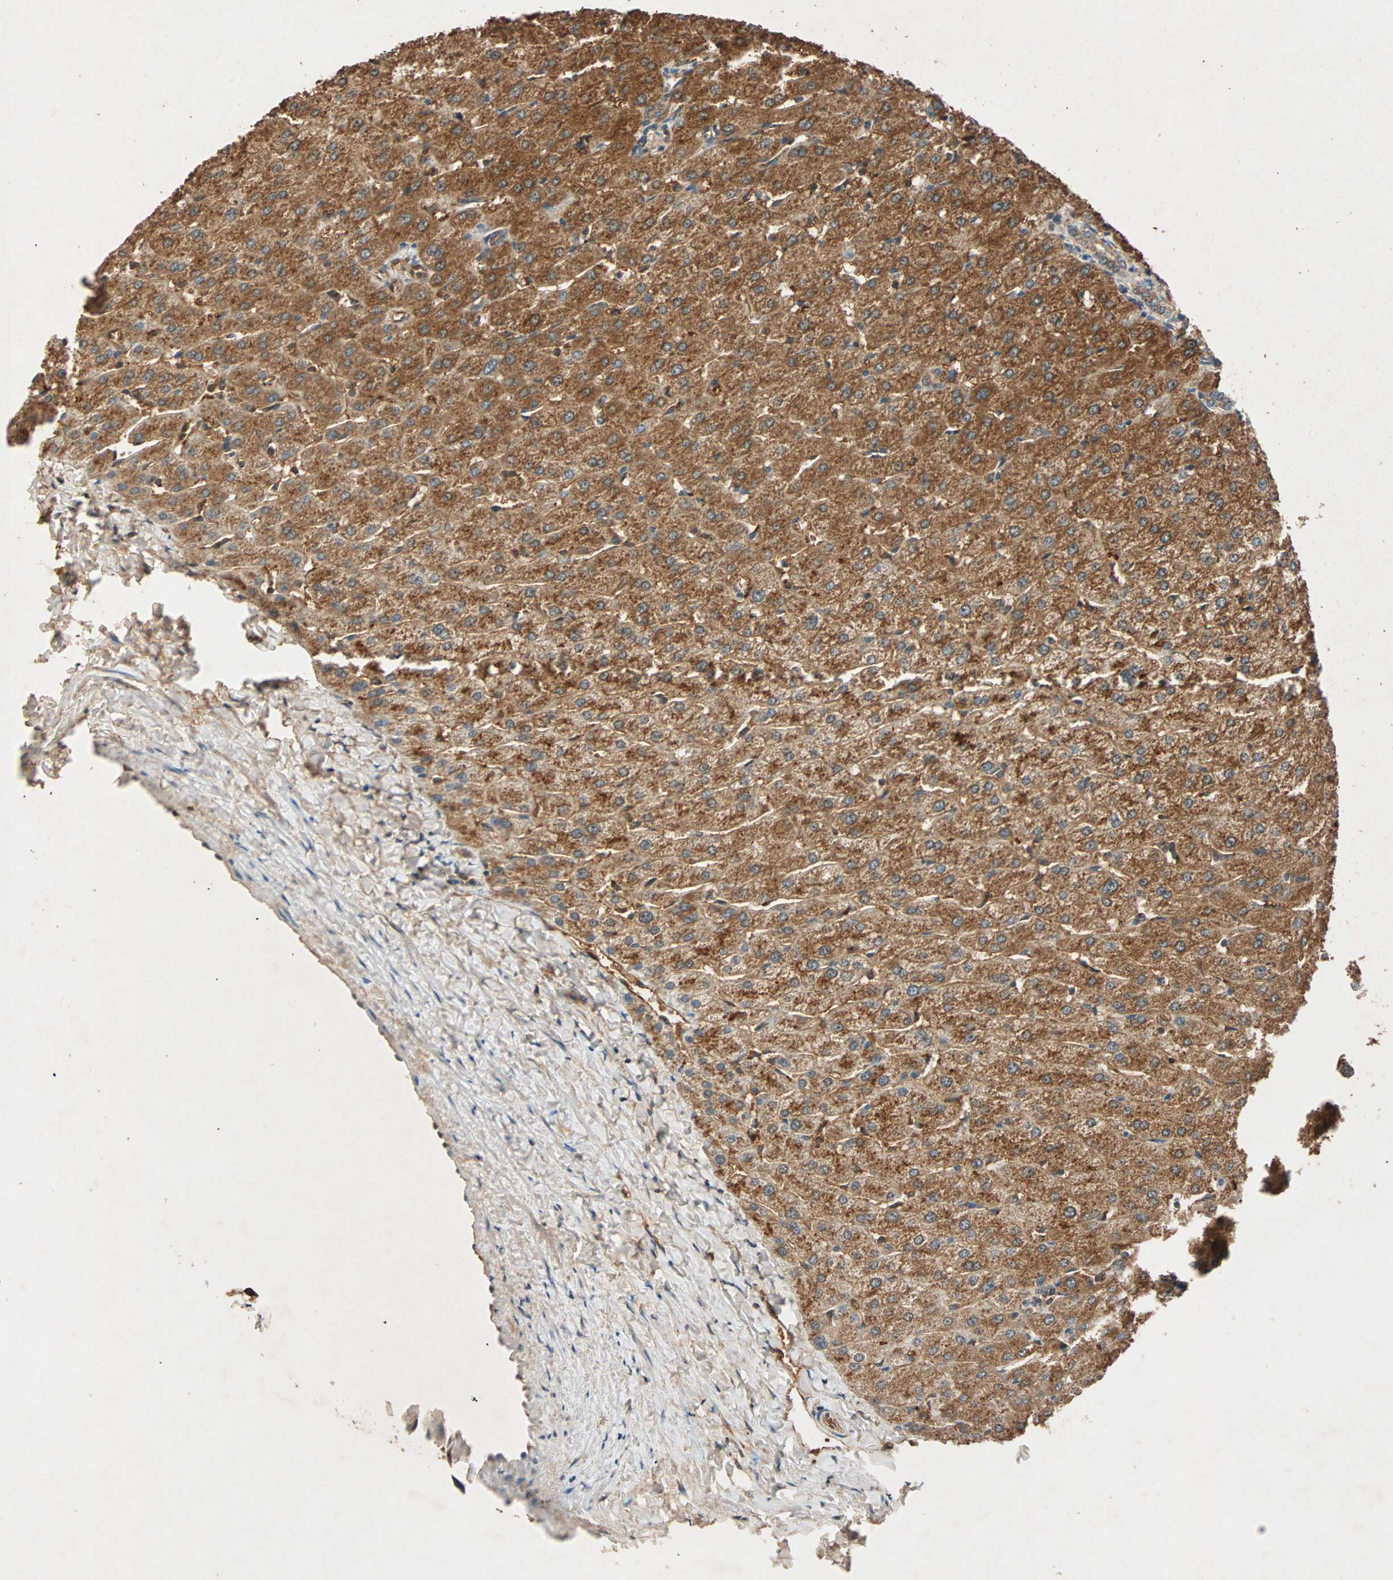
{"staining": {"intensity": "strong", "quantity": ">75%", "location": "cytoplasmic/membranous"}, "tissue": "liver", "cell_type": "Cholangiocytes", "image_type": "normal", "snomed": [{"axis": "morphology", "description": "Normal tissue, NOS"}, {"axis": "morphology", "description": "Fibrosis, NOS"}, {"axis": "topography", "description": "Liver"}], "caption": "The micrograph reveals a brown stain indicating the presence of a protein in the cytoplasmic/membranous of cholangiocytes in liver. The protein of interest is shown in brown color, while the nuclei are stained blue.", "gene": "MAPK1", "patient": {"sex": "female", "age": 29}}